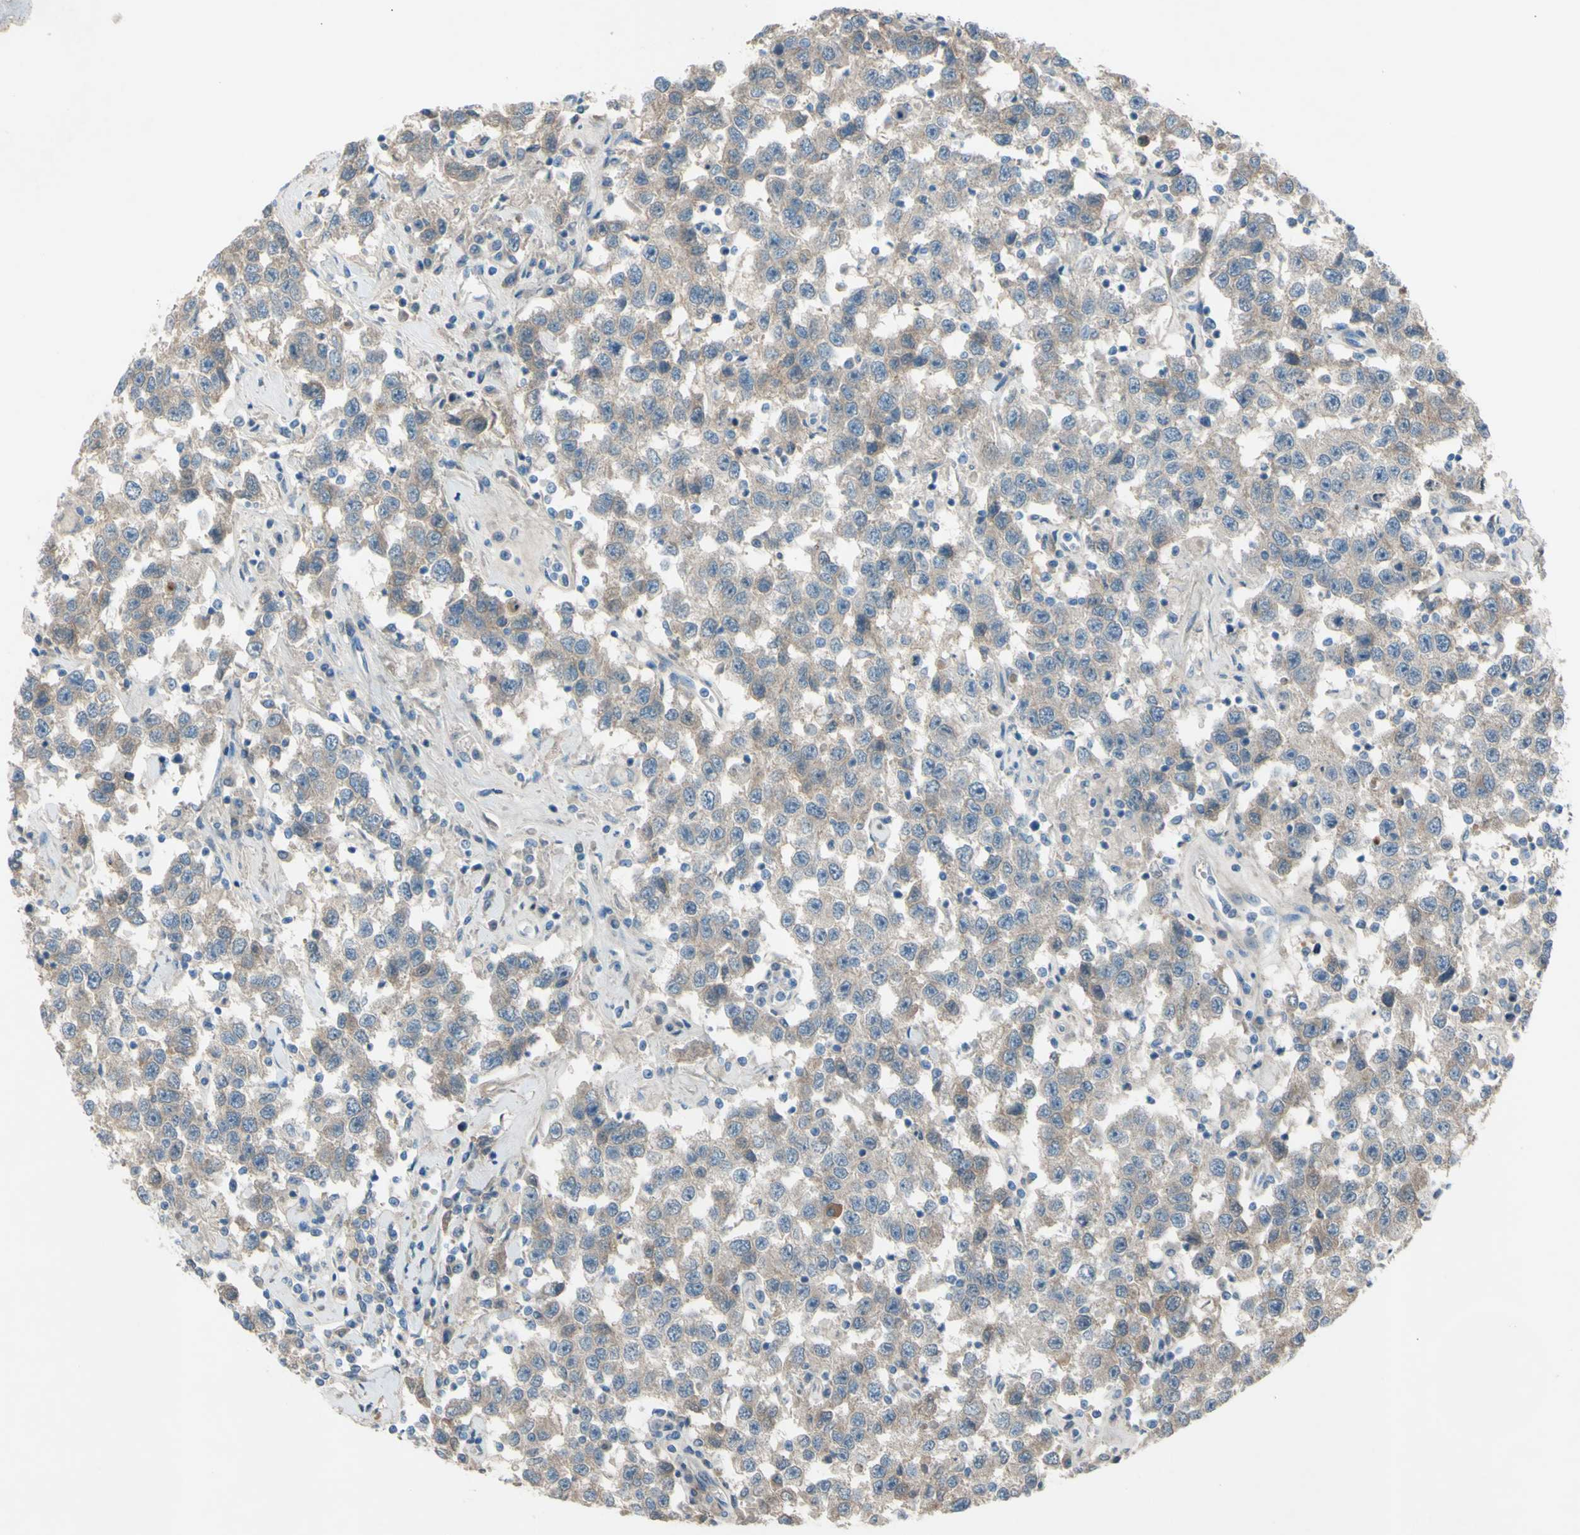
{"staining": {"intensity": "weak", "quantity": "25%-75%", "location": "cytoplasmic/membranous"}, "tissue": "testis cancer", "cell_type": "Tumor cells", "image_type": "cancer", "snomed": [{"axis": "morphology", "description": "Seminoma, NOS"}, {"axis": "topography", "description": "Testis"}], "caption": "A brown stain shows weak cytoplasmic/membranous expression of a protein in human testis cancer (seminoma) tumor cells.", "gene": "ATRN", "patient": {"sex": "male", "age": 41}}